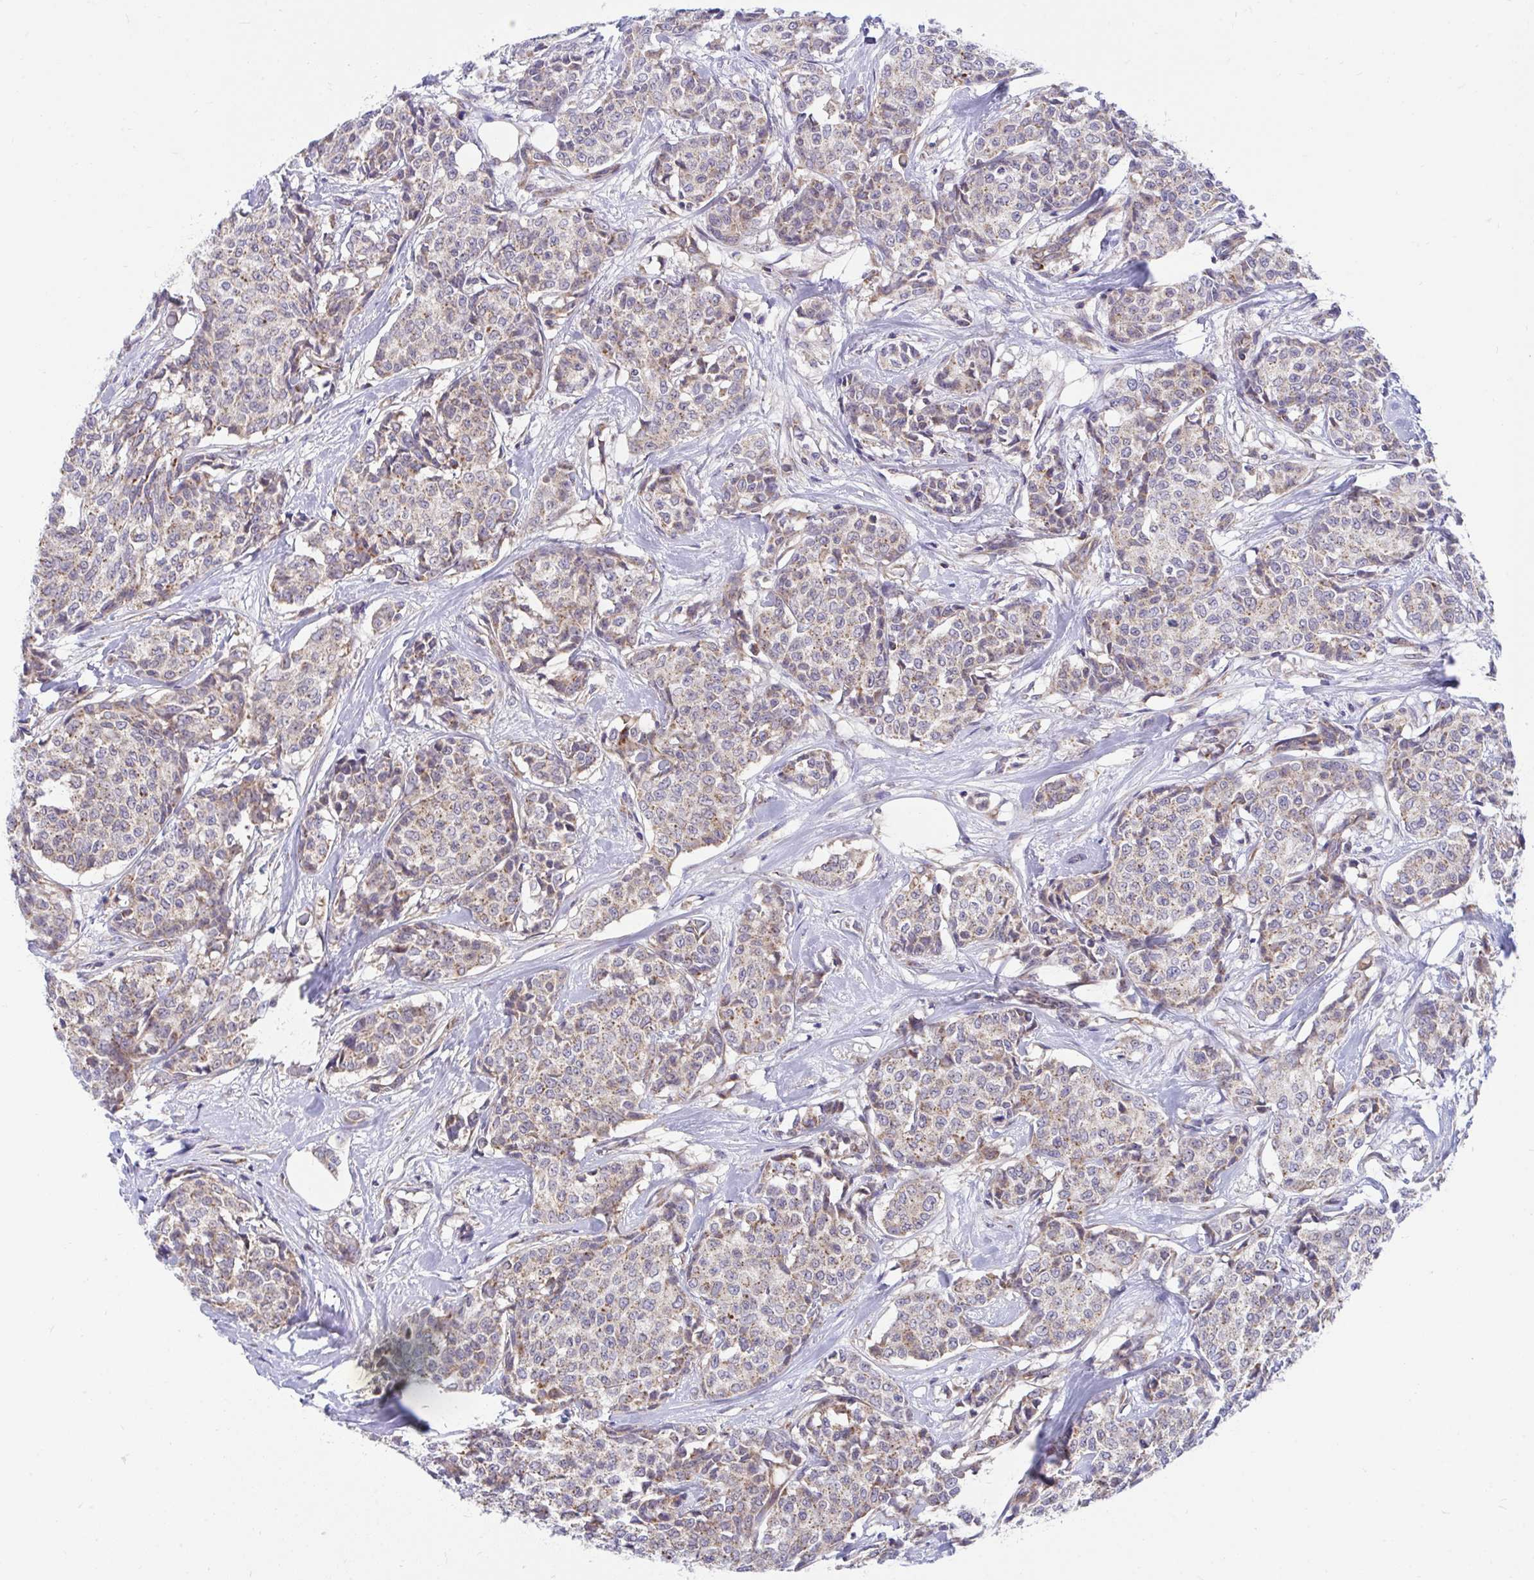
{"staining": {"intensity": "moderate", "quantity": ">75%", "location": "cytoplasmic/membranous"}, "tissue": "breast cancer", "cell_type": "Tumor cells", "image_type": "cancer", "snomed": [{"axis": "morphology", "description": "Duct carcinoma"}, {"axis": "topography", "description": "Breast"}], "caption": "Tumor cells show moderate cytoplasmic/membranous positivity in about >75% of cells in infiltrating ductal carcinoma (breast).", "gene": "FHIP1B", "patient": {"sex": "female", "age": 91}}